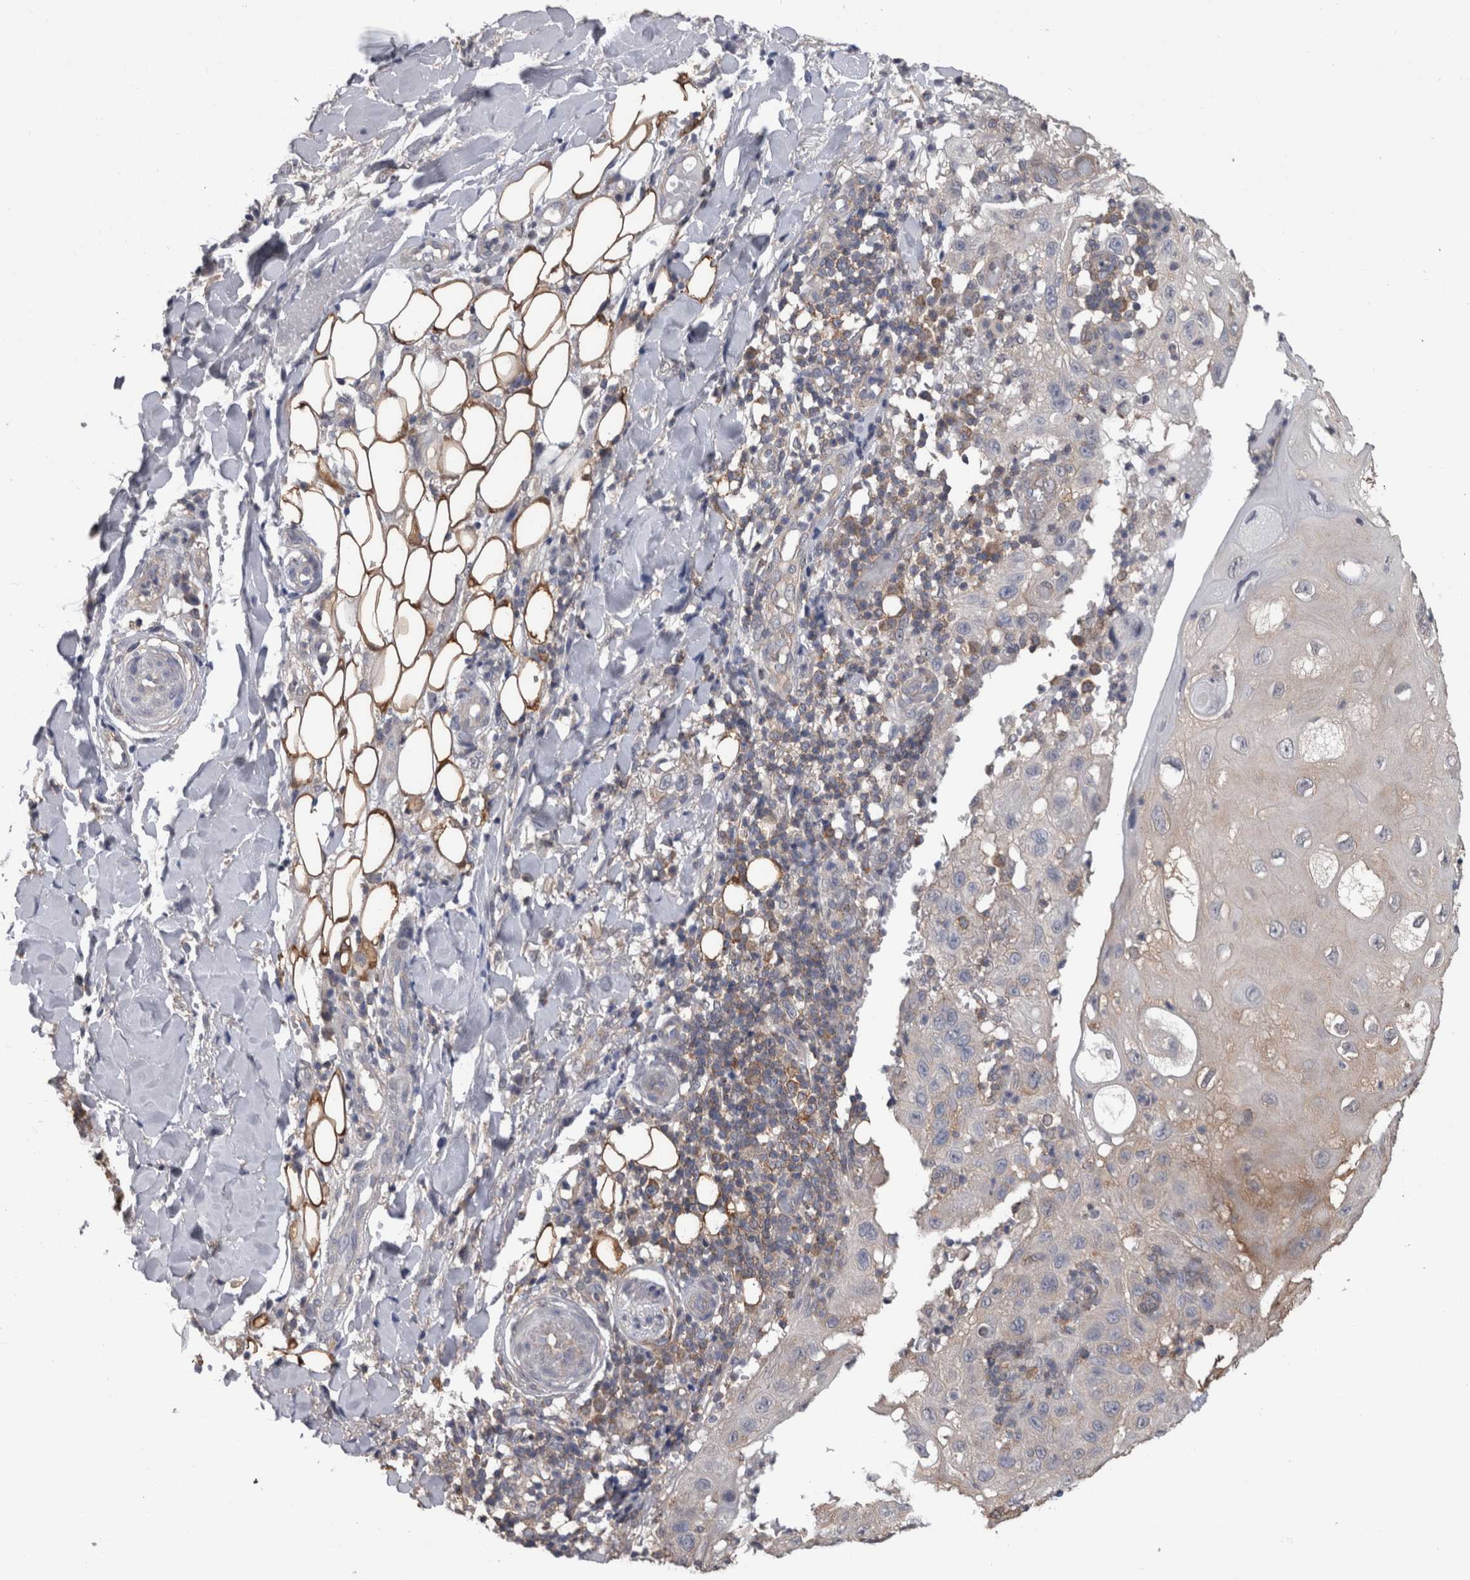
{"staining": {"intensity": "weak", "quantity": "<25%", "location": "cytoplasmic/membranous"}, "tissue": "skin cancer", "cell_type": "Tumor cells", "image_type": "cancer", "snomed": [{"axis": "morphology", "description": "Normal tissue, NOS"}, {"axis": "morphology", "description": "Squamous cell carcinoma, NOS"}, {"axis": "topography", "description": "Skin"}], "caption": "Immunohistochemistry image of skin squamous cell carcinoma stained for a protein (brown), which demonstrates no positivity in tumor cells.", "gene": "DDX6", "patient": {"sex": "female", "age": 96}}